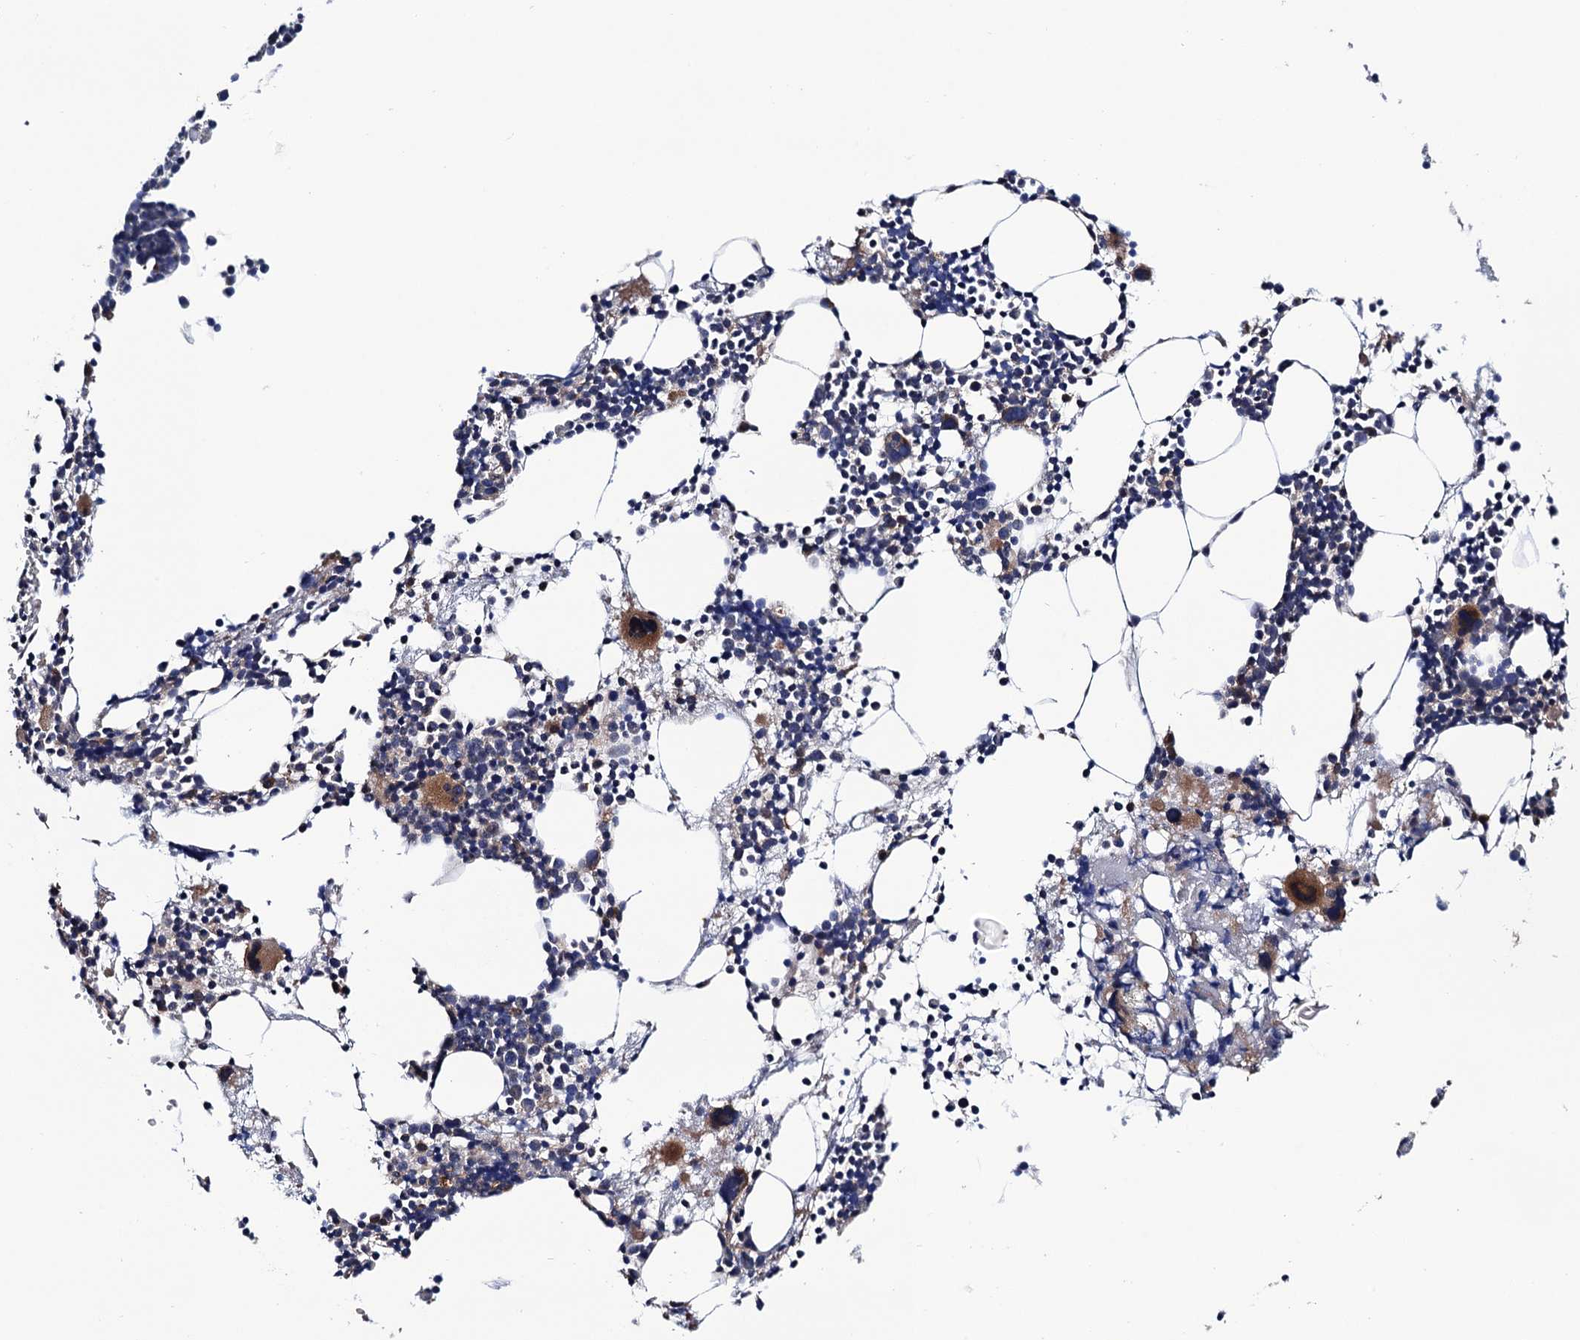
{"staining": {"intensity": "moderate", "quantity": "<25%", "location": "cytoplasmic/membranous"}, "tissue": "bone marrow", "cell_type": "Hematopoietic cells", "image_type": "normal", "snomed": [{"axis": "morphology", "description": "Normal tissue, NOS"}, {"axis": "topography", "description": "Bone marrow"}], "caption": "Immunohistochemical staining of normal human bone marrow exhibits moderate cytoplasmic/membranous protein staining in about <25% of hematopoietic cells.", "gene": "TRMT112", "patient": {"sex": "female", "age": 52}}